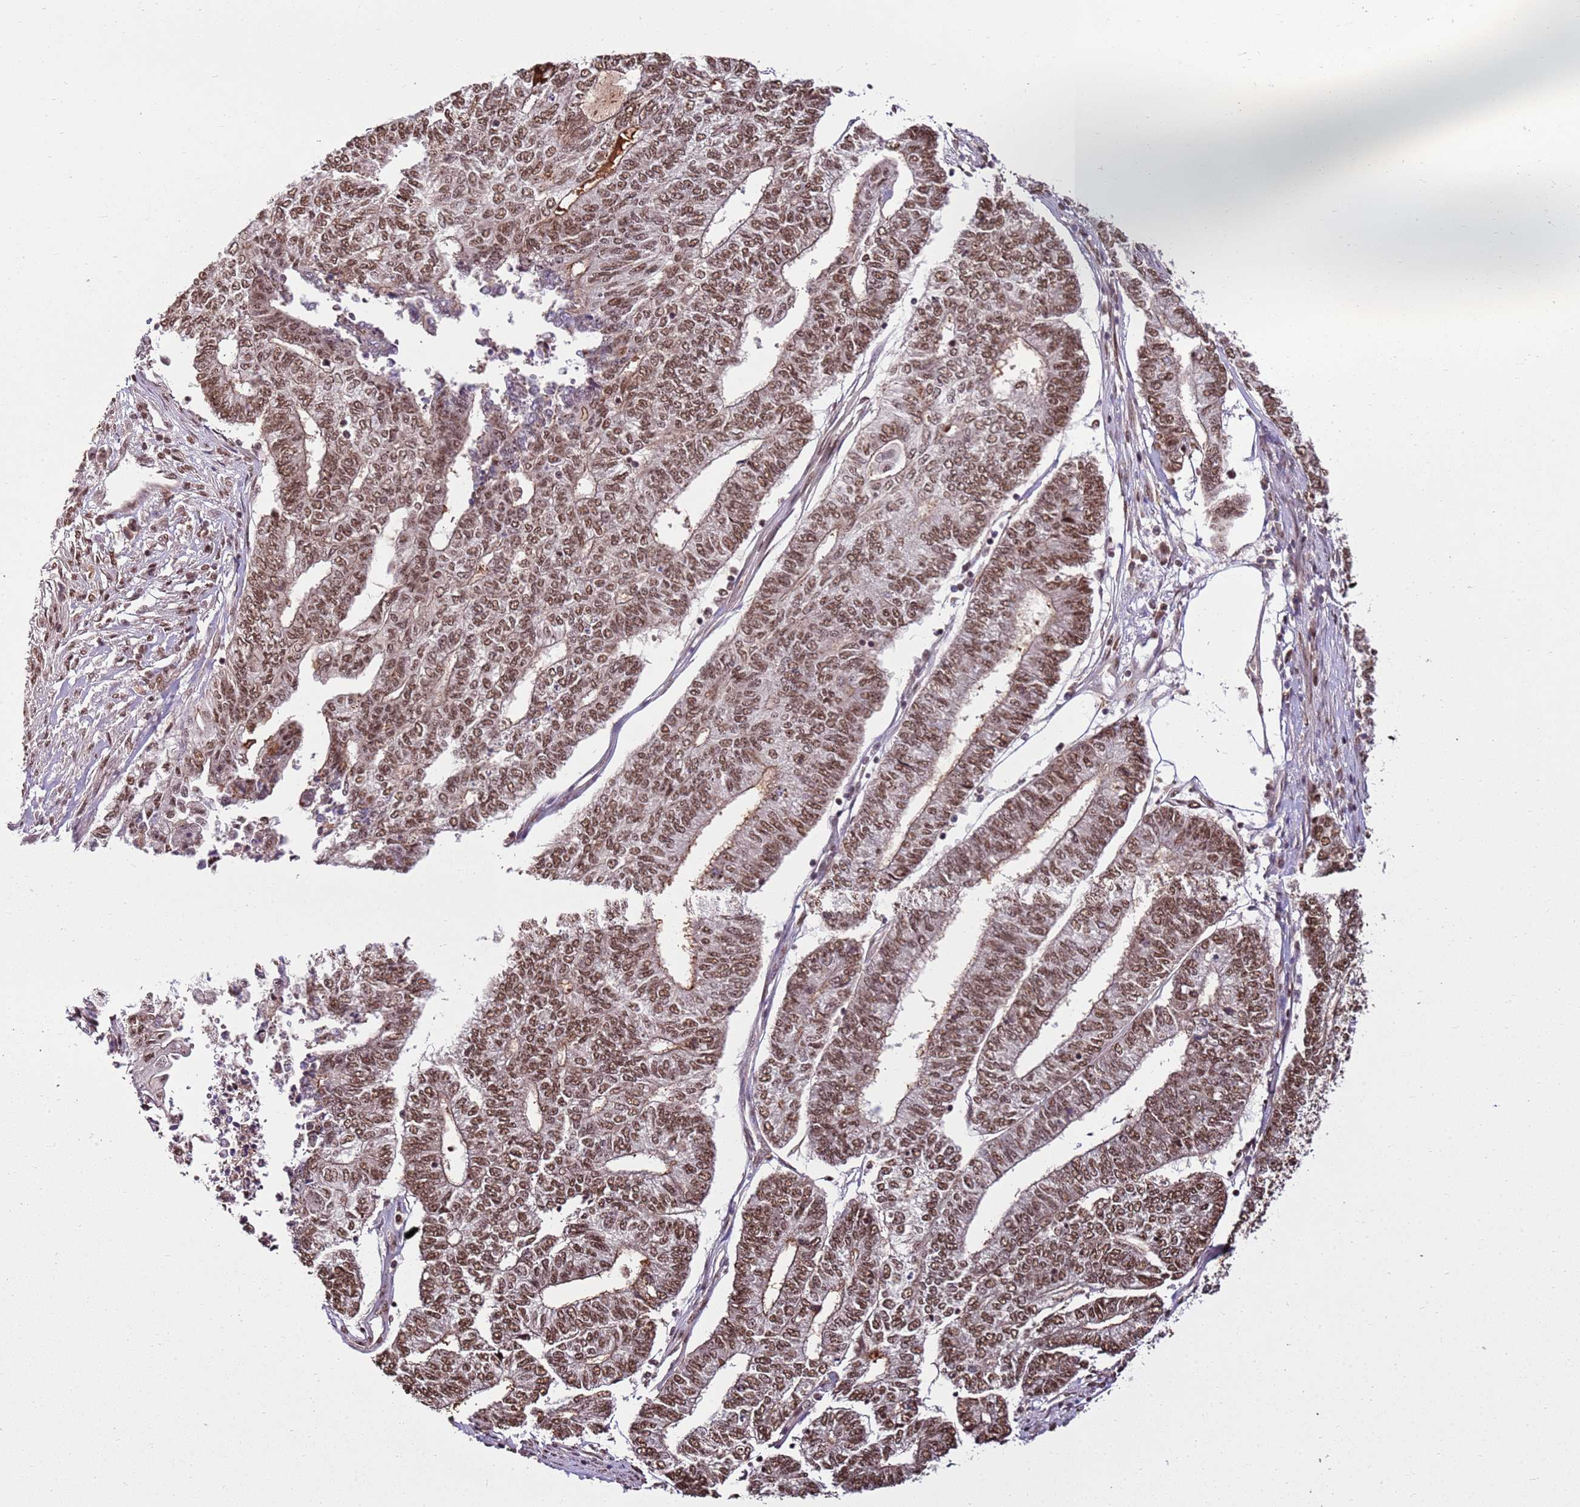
{"staining": {"intensity": "moderate", "quantity": ">75%", "location": "nuclear"}, "tissue": "endometrial cancer", "cell_type": "Tumor cells", "image_type": "cancer", "snomed": [{"axis": "morphology", "description": "Adenocarcinoma, NOS"}, {"axis": "topography", "description": "Uterus"}, {"axis": "topography", "description": "Endometrium"}], "caption": "Human endometrial adenocarcinoma stained with a protein marker reveals moderate staining in tumor cells.", "gene": "ZBTB12", "patient": {"sex": "female", "age": 70}}